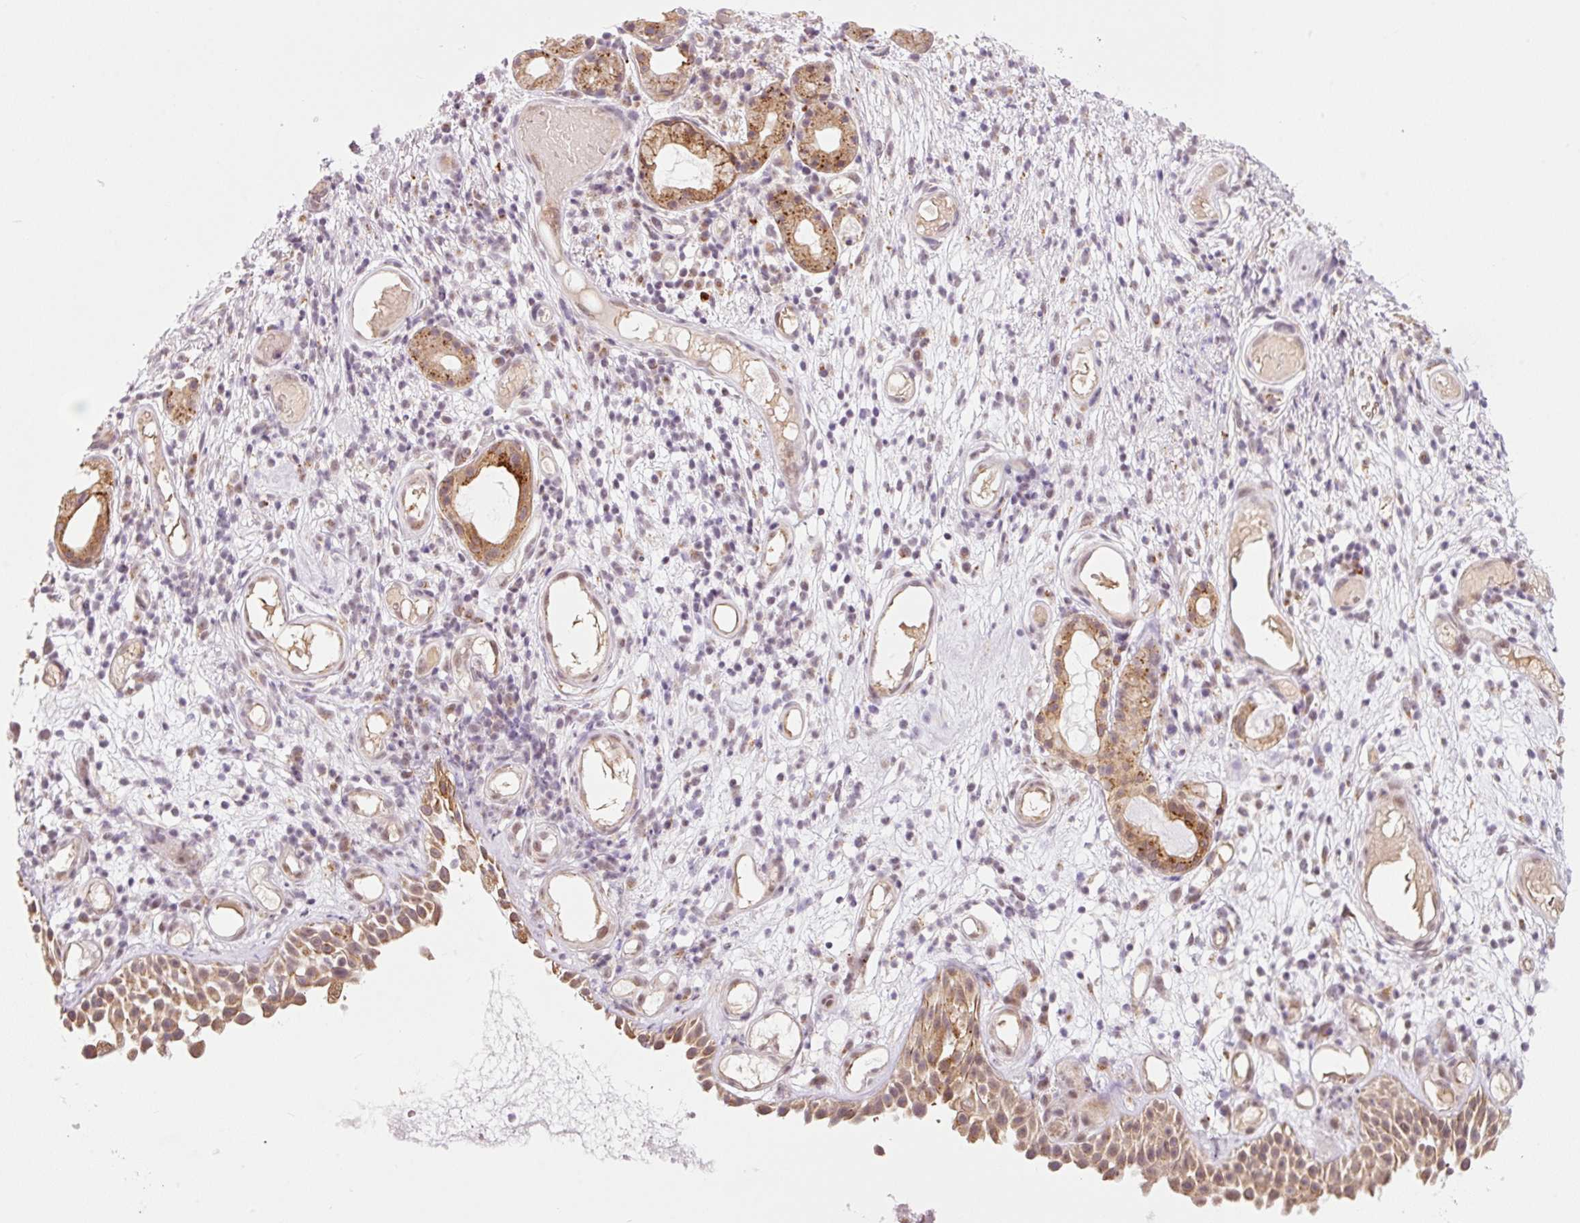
{"staining": {"intensity": "moderate", "quantity": ">75%", "location": "cytoplasmic/membranous"}, "tissue": "nasopharynx", "cell_type": "Respiratory epithelial cells", "image_type": "normal", "snomed": [{"axis": "morphology", "description": "Normal tissue, NOS"}, {"axis": "morphology", "description": "Inflammation, NOS"}, {"axis": "topography", "description": "Nasopharynx"}], "caption": "Immunohistochemistry (IHC) (DAB) staining of benign human nasopharynx reveals moderate cytoplasmic/membranous protein staining in approximately >75% of respiratory epithelial cells.", "gene": "ZNF639", "patient": {"sex": "male", "age": 54}}